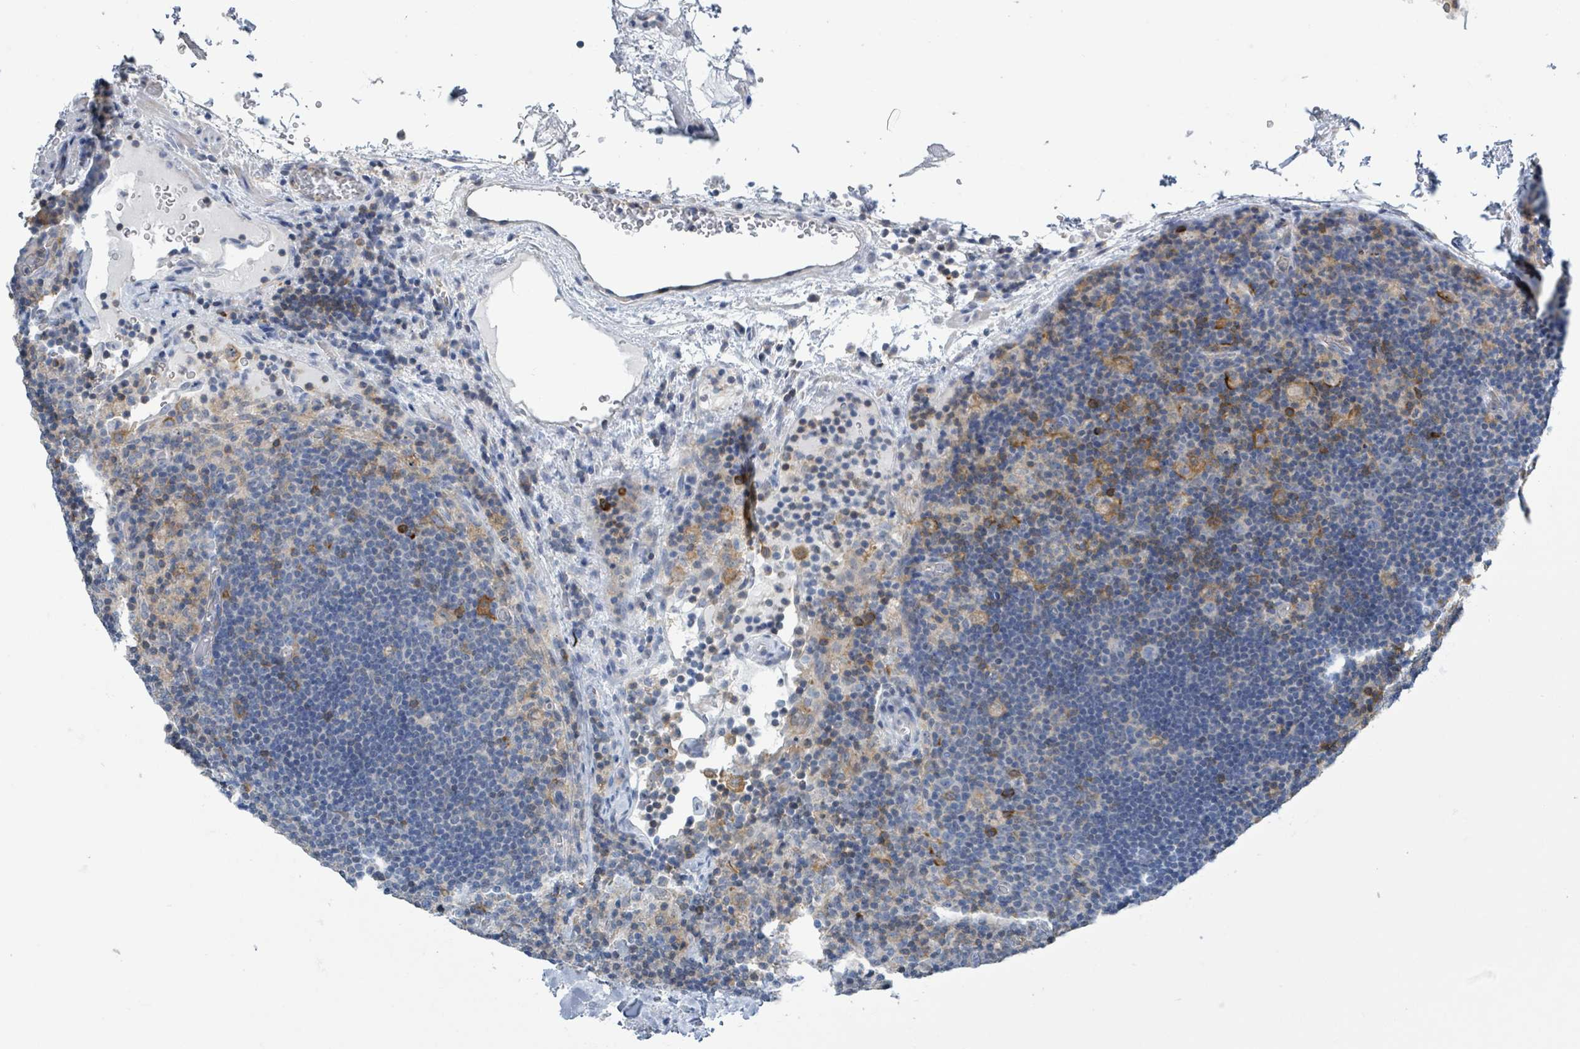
{"staining": {"intensity": "moderate", "quantity": "<25%", "location": "cytoplasmic/membranous"}, "tissue": "lymph node", "cell_type": "Germinal center cells", "image_type": "normal", "snomed": [{"axis": "morphology", "description": "Normal tissue, NOS"}, {"axis": "topography", "description": "Lymph node"}], "caption": "A high-resolution histopathology image shows immunohistochemistry (IHC) staining of benign lymph node, which shows moderate cytoplasmic/membranous positivity in about <25% of germinal center cells.", "gene": "DGKZ", "patient": {"sex": "male", "age": 58}}